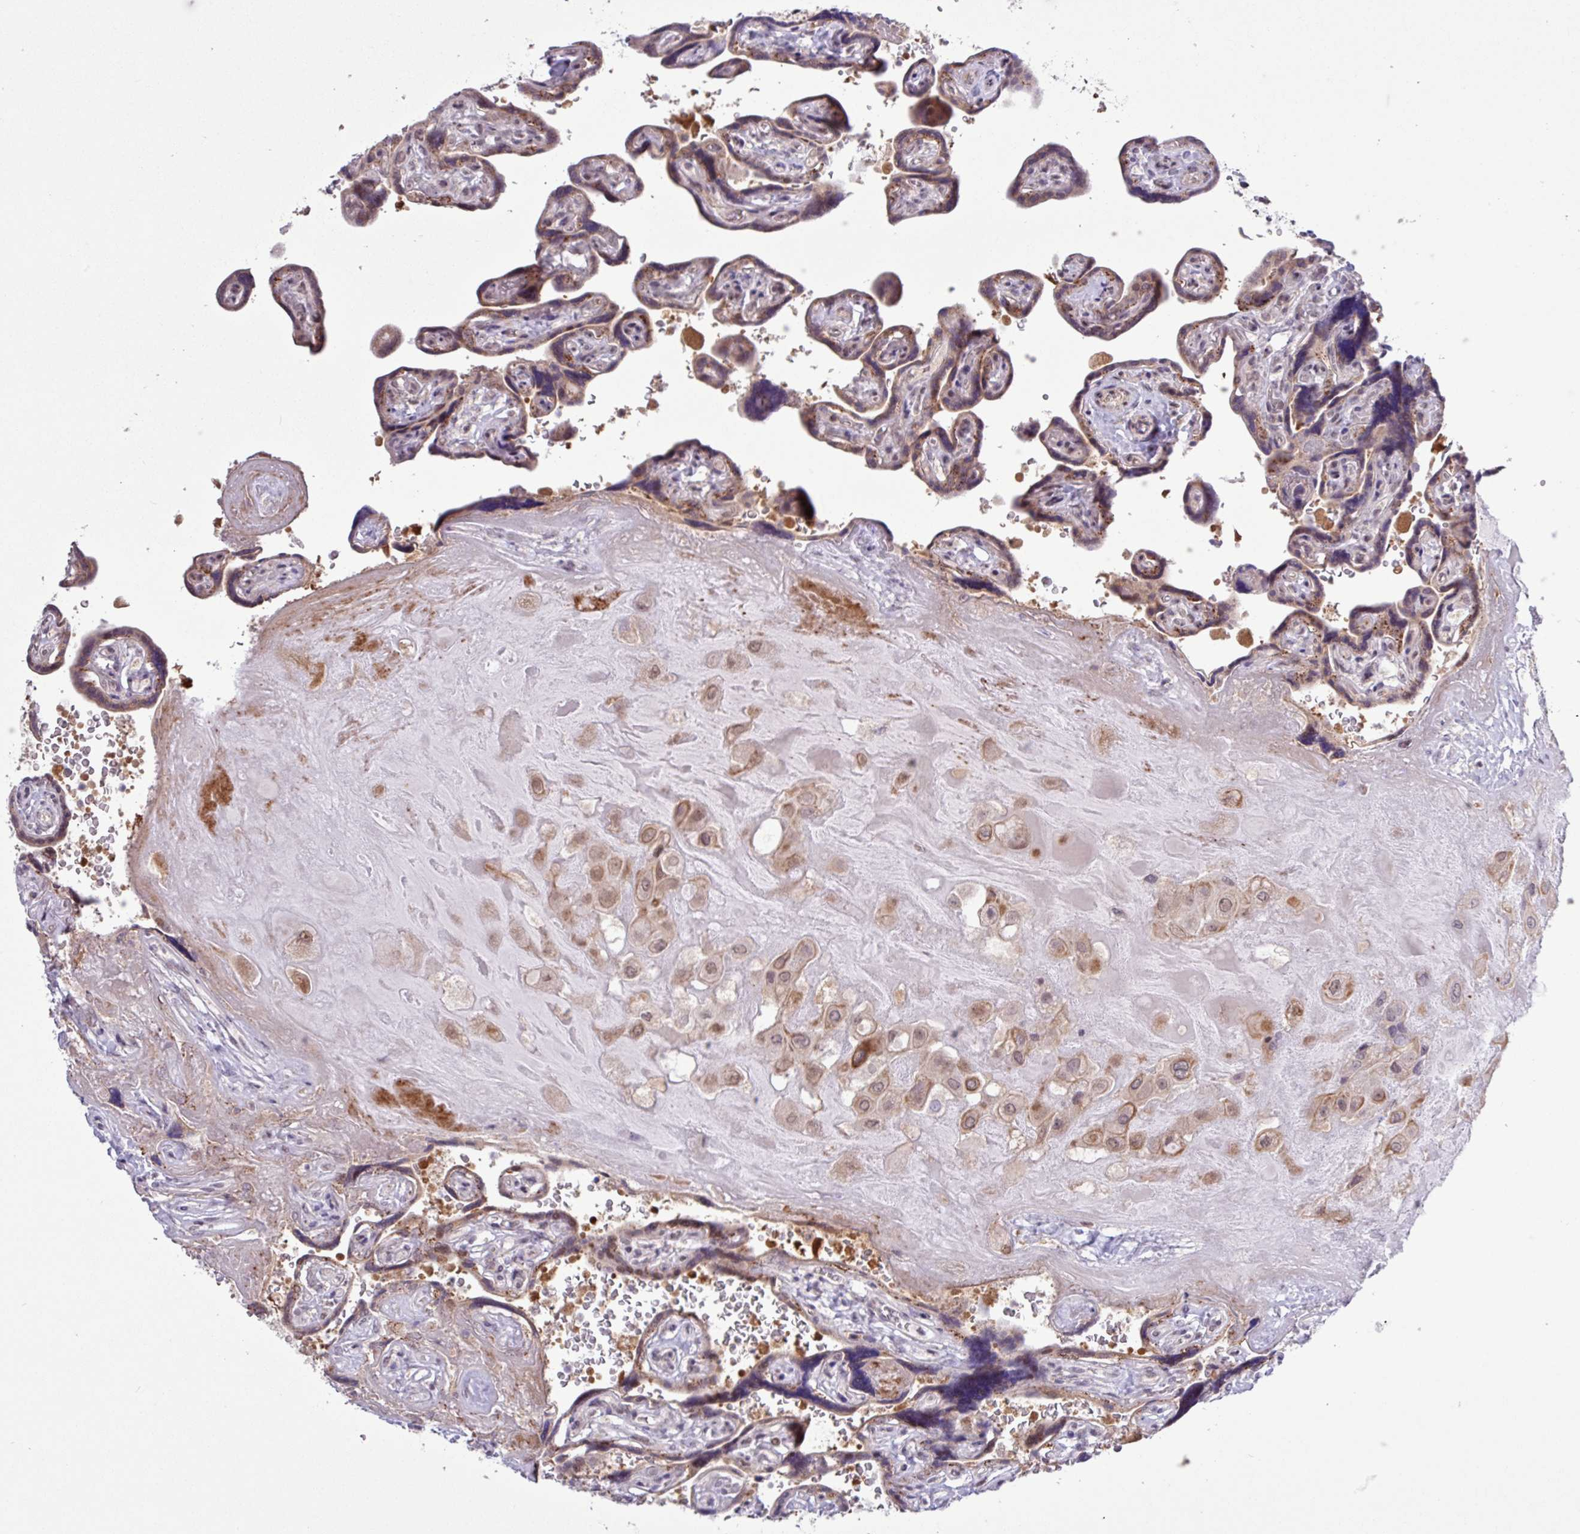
{"staining": {"intensity": "moderate", "quantity": ">75%", "location": "cytoplasmic/membranous,nuclear"}, "tissue": "placenta", "cell_type": "Decidual cells", "image_type": "normal", "snomed": [{"axis": "morphology", "description": "Normal tissue, NOS"}, {"axis": "topography", "description": "Placenta"}], "caption": "A medium amount of moderate cytoplasmic/membranous,nuclear positivity is present in about >75% of decidual cells in normal placenta. The staining was performed using DAB, with brown indicating positive protein expression. Nuclei are stained blue with hematoxylin.", "gene": "RTL3", "patient": {"sex": "female", "age": 32}}